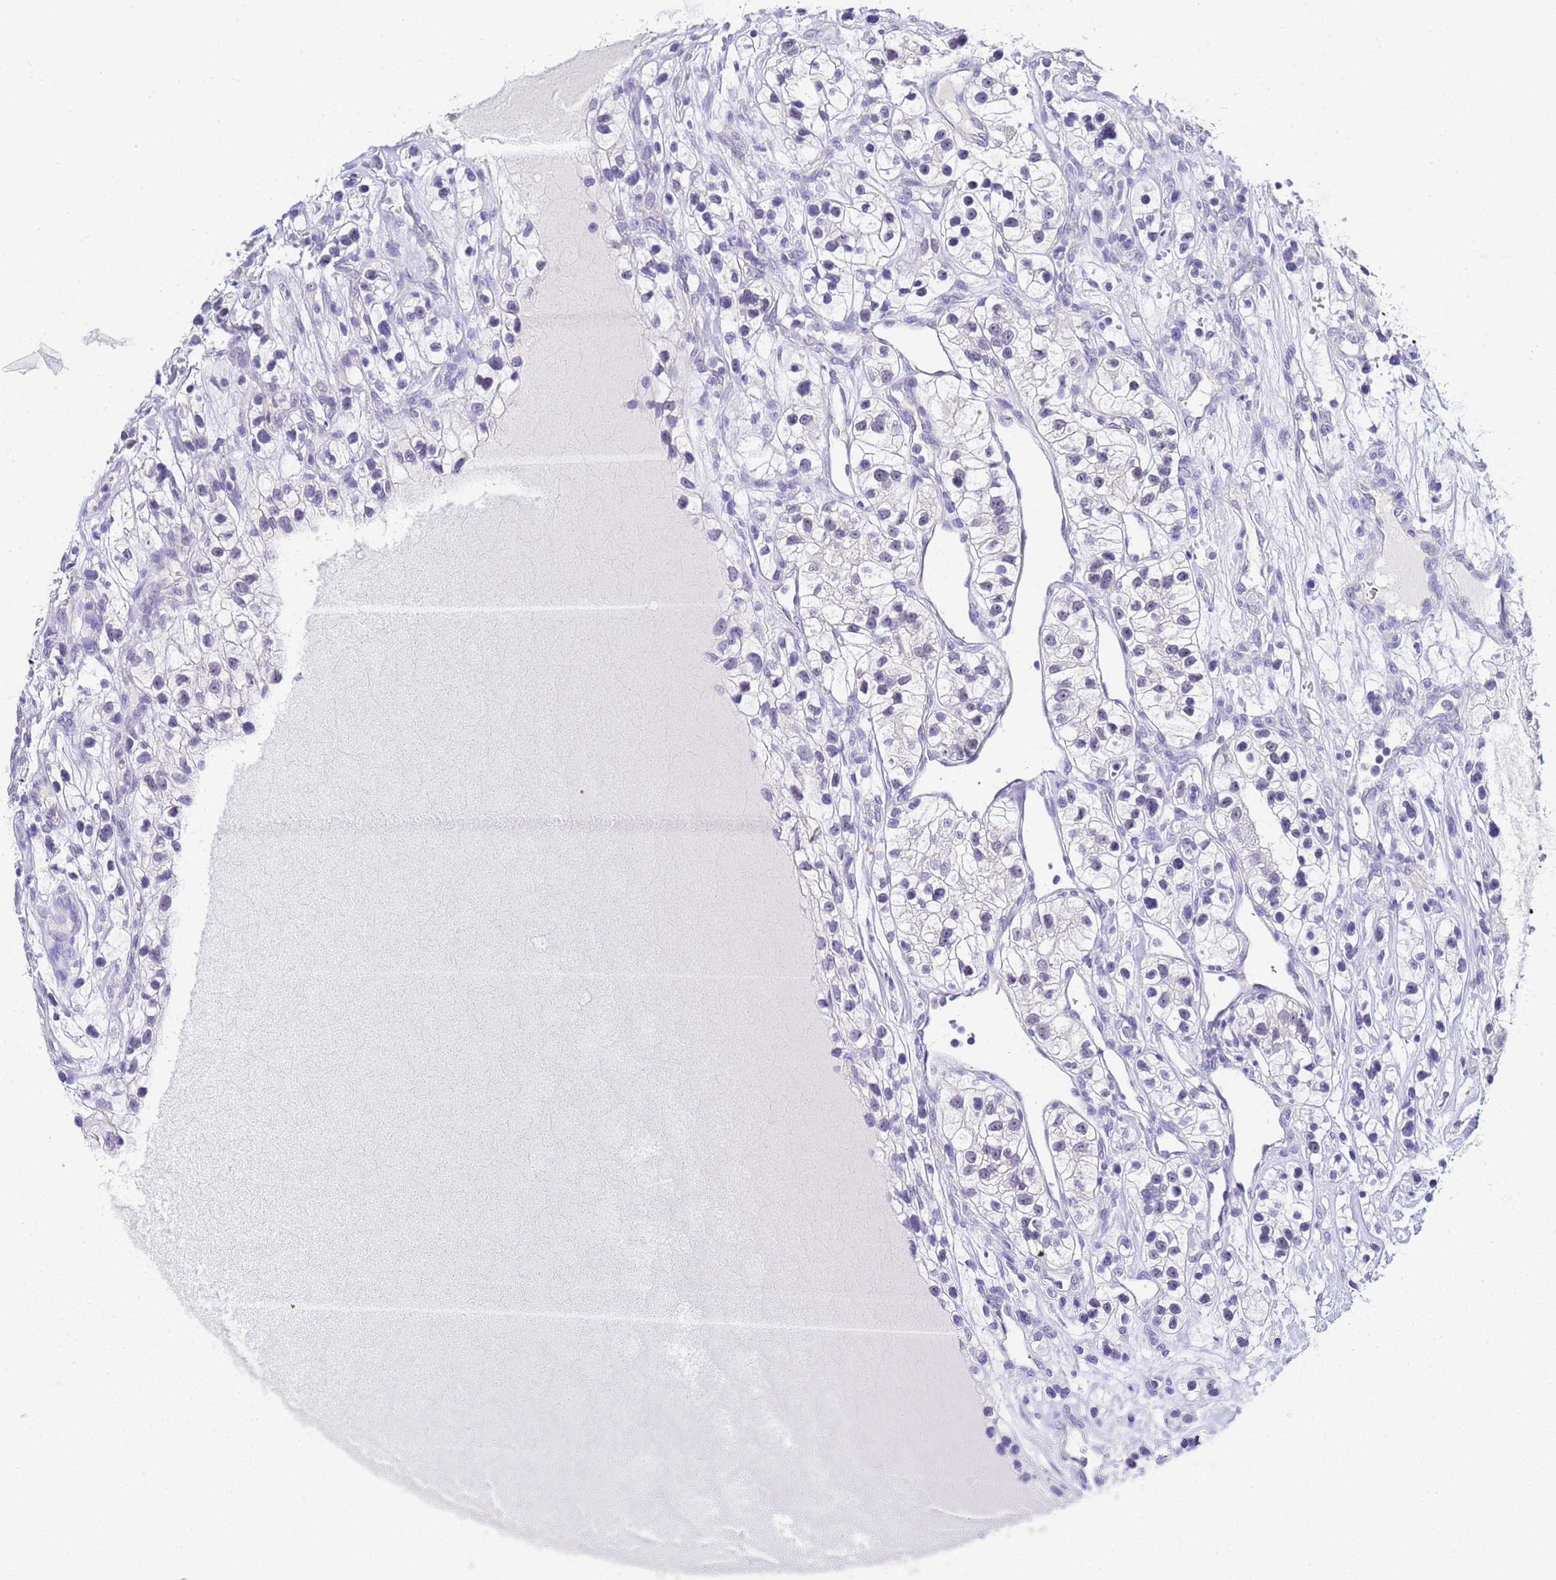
{"staining": {"intensity": "negative", "quantity": "none", "location": "none"}, "tissue": "renal cancer", "cell_type": "Tumor cells", "image_type": "cancer", "snomed": [{"axis": "morphology", "description": "Adenocarcinoma, NOS"}, {"axis": "topography", "description": "Kidney"}], "caption": "This is an immunohistochemistry (IHC) histopathology image of human renal adenocarcinoma. There is no staining in tumor cells.", "gene": "ACTL6B", "patient": {"sex": "female", "age": 57}}